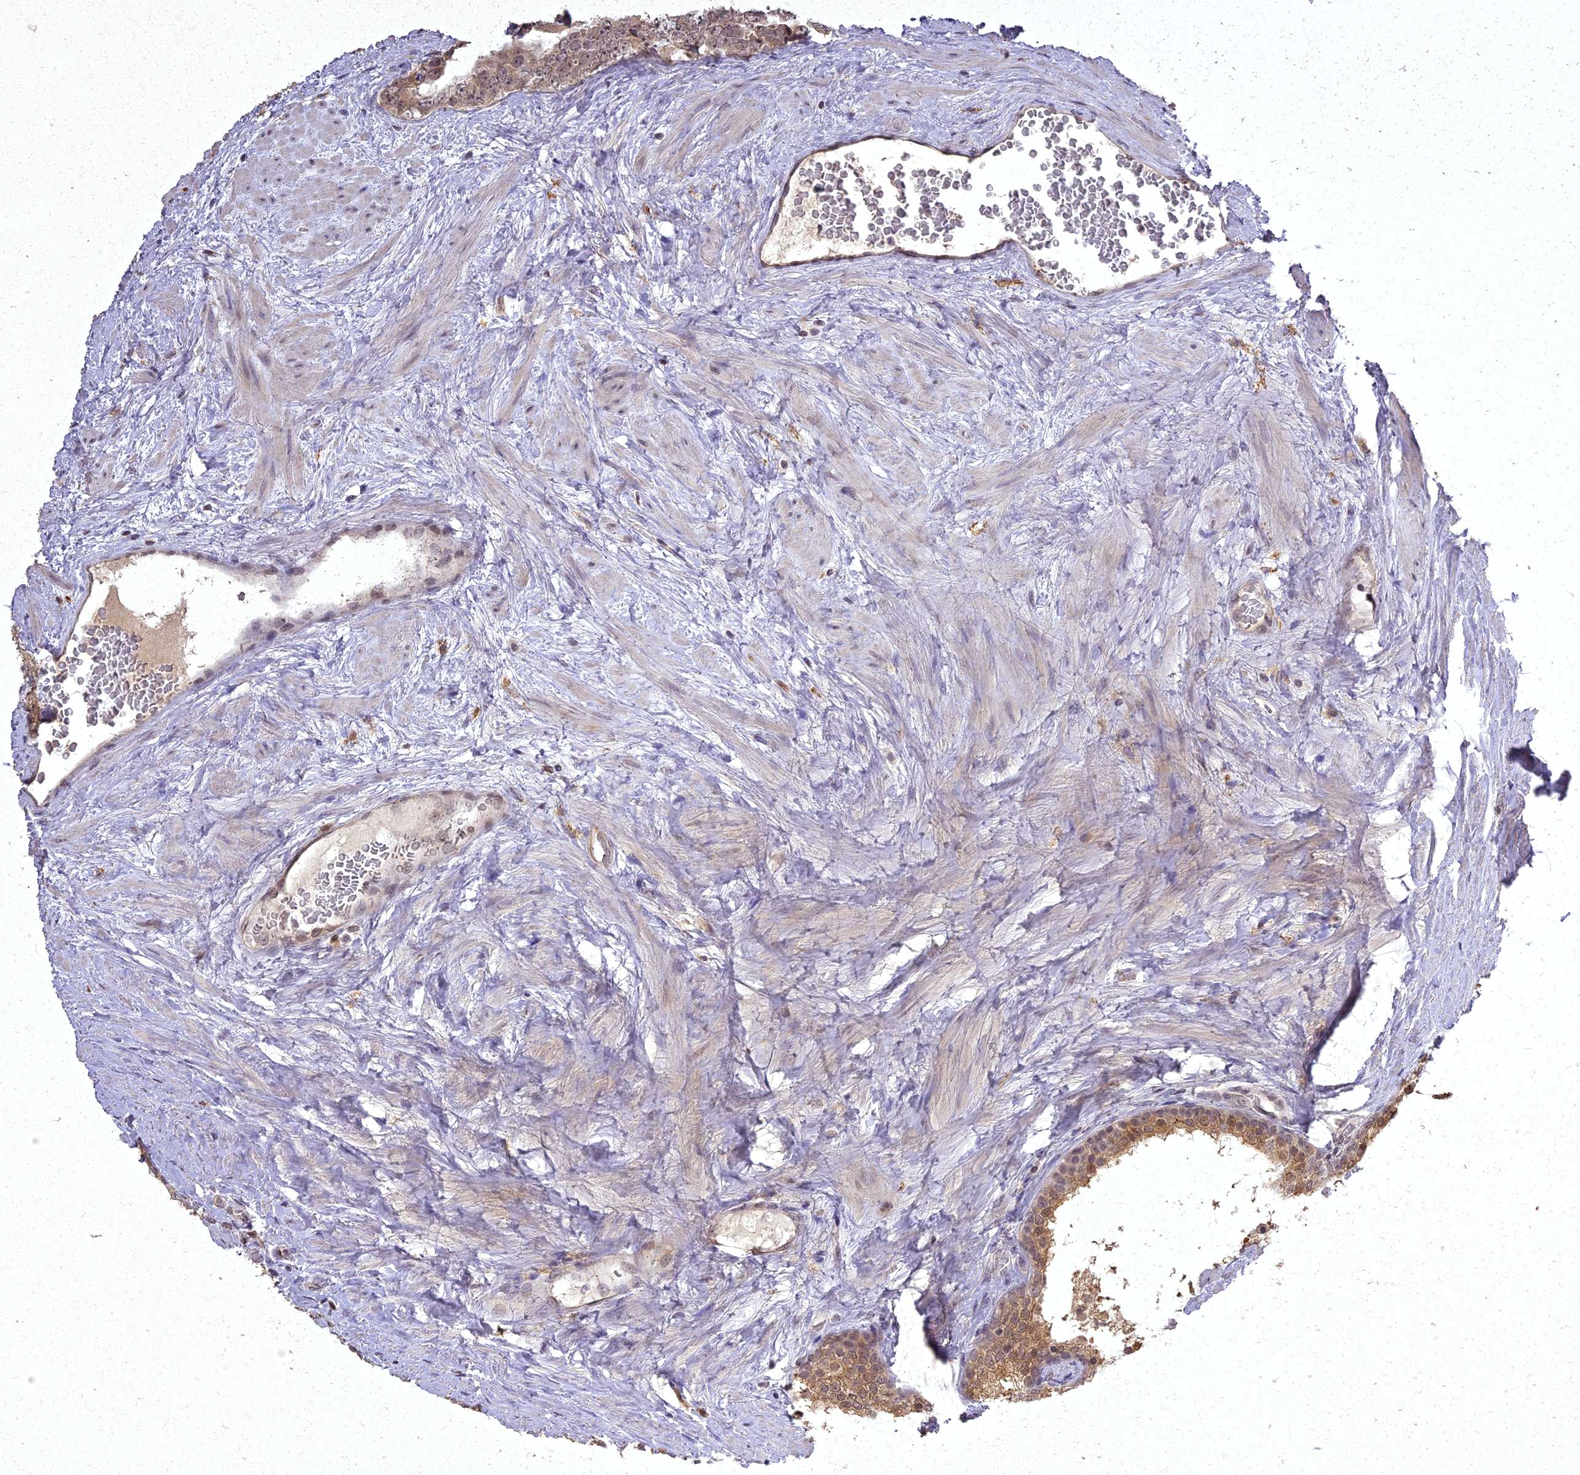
{"staining": {"intensity": "moderate", "quantity": ">75%", "location": "cytoplasmic/membranous"}, "tissue": "prostate cancer", "cell_type": "Tumor cells", "image_type": "cancer", "snomed": [{"axis": "morphology", "description": "Adenocarcinoma, High grade"}, {"axis": "topography", "description": "Prostate"}], "caption": "This histopathology image exhibits adenocarcinoma (high-grade) (prostate) stained with immunohistochemistry to label a protein in brown. The cytoplasmic/membranous of tumor cells show moderate positivity for the protein. Nuclei are counter-stained blue.", "gene": "ING5", "patient": {"sex": "male", "age": 56}}